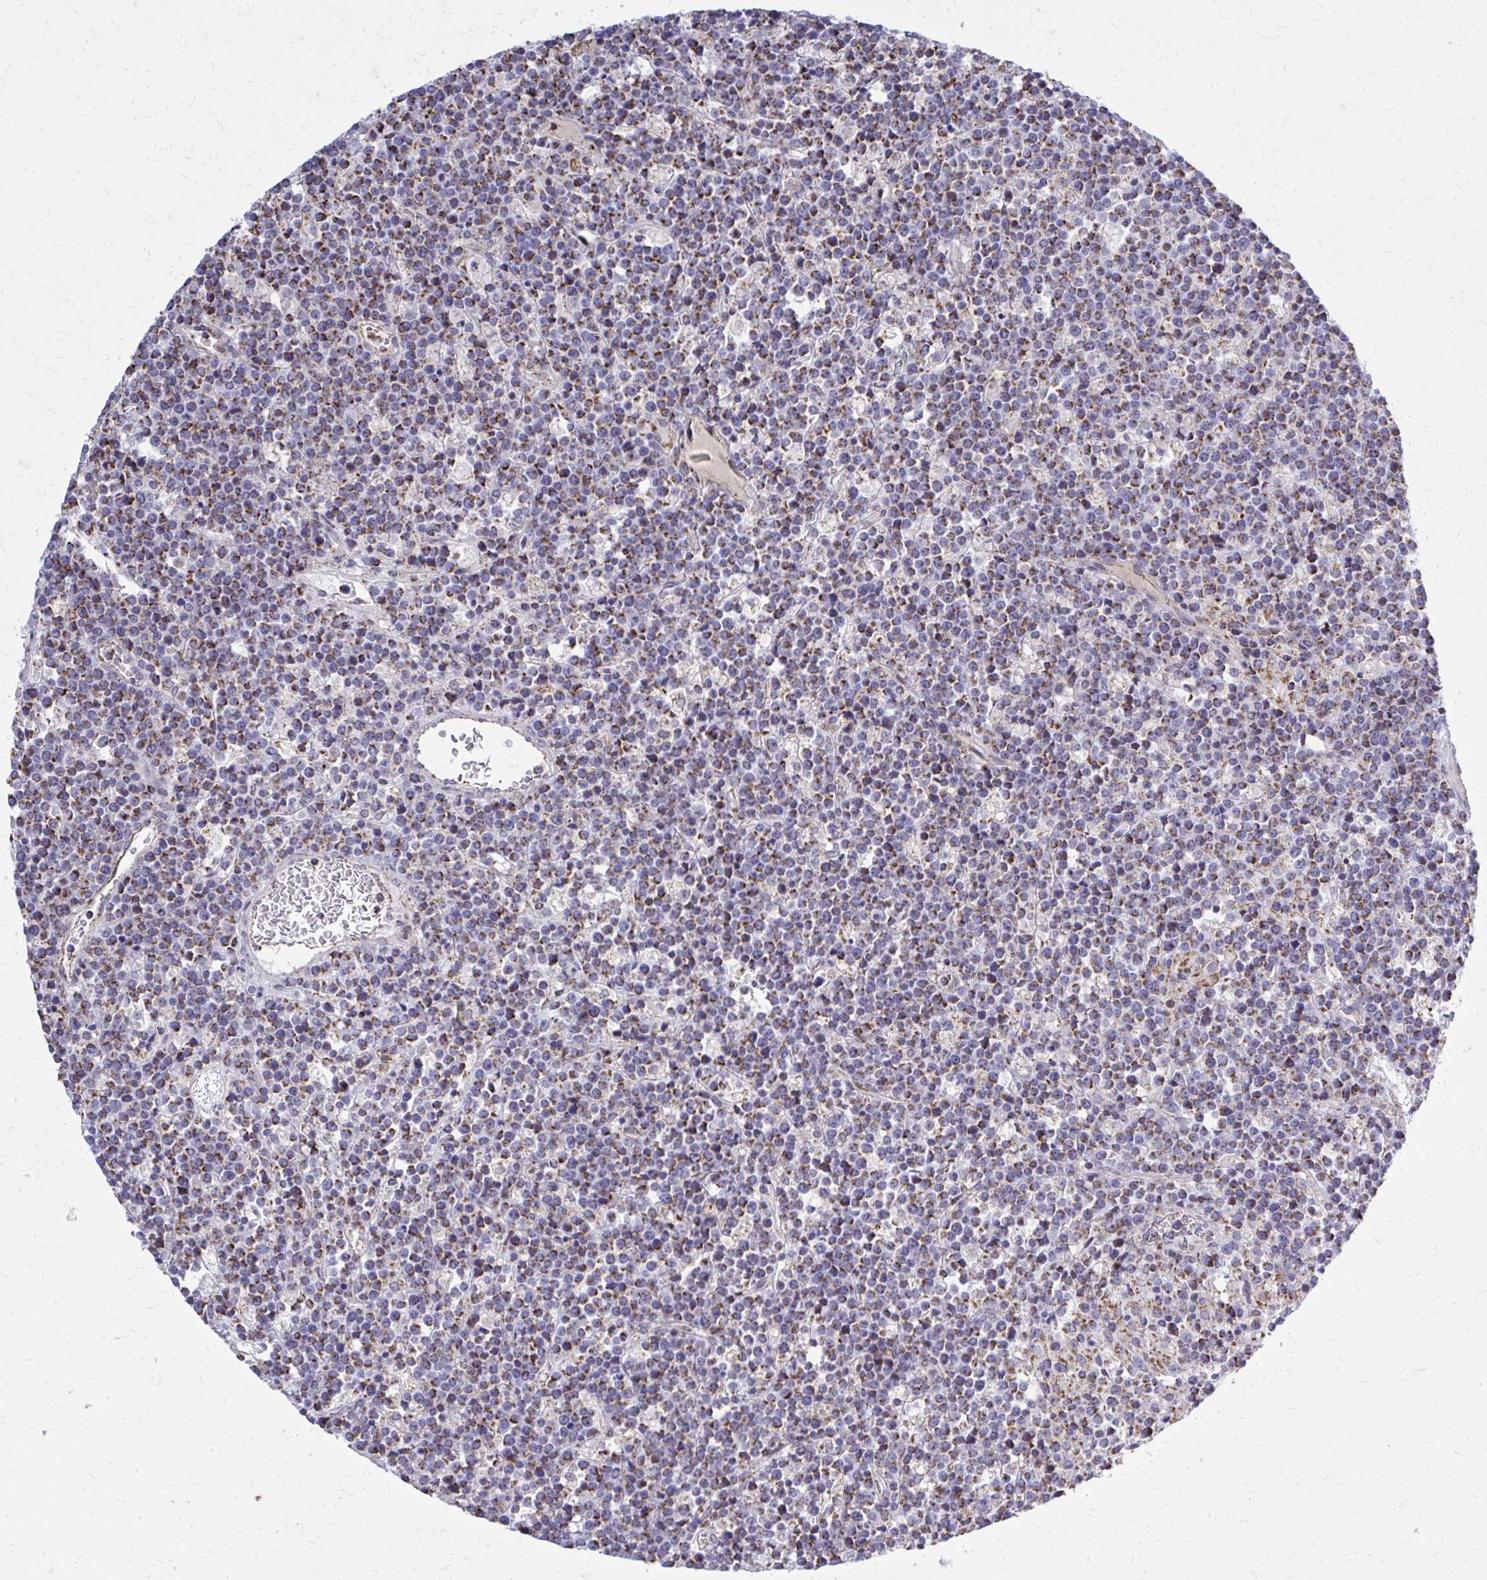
{"staining": {"intensity": "strong", "quantity": ">75%", "location": "cytoplasmic/membranous"}, "tissue": "lymphoma", "cell_type": "Tumor cells", "image_type": "cancer", "snomed": [{"axis": "morphology", "description": "Malignant lymphoma, non-Hodgkin's type, High grade"}, {"axis": "topography", "description": "Ovary"}], "caption": "DAB (3,3'-diaminobenzidine) immunohistochemical staining of human high-grade malignant lymphoma, non-Hodgkin's type reveals strong cytoplasmic/membranous protein expression in approximately >75% of tumor cells. The staining was performed using DAB (3,3'-diaminobenzidine), with brown indicating positive protein expression. Nuclei are stained blue with hematoxylin.", "gene": "ZNF362", "patient": {"sex": "female", "age": 56}}